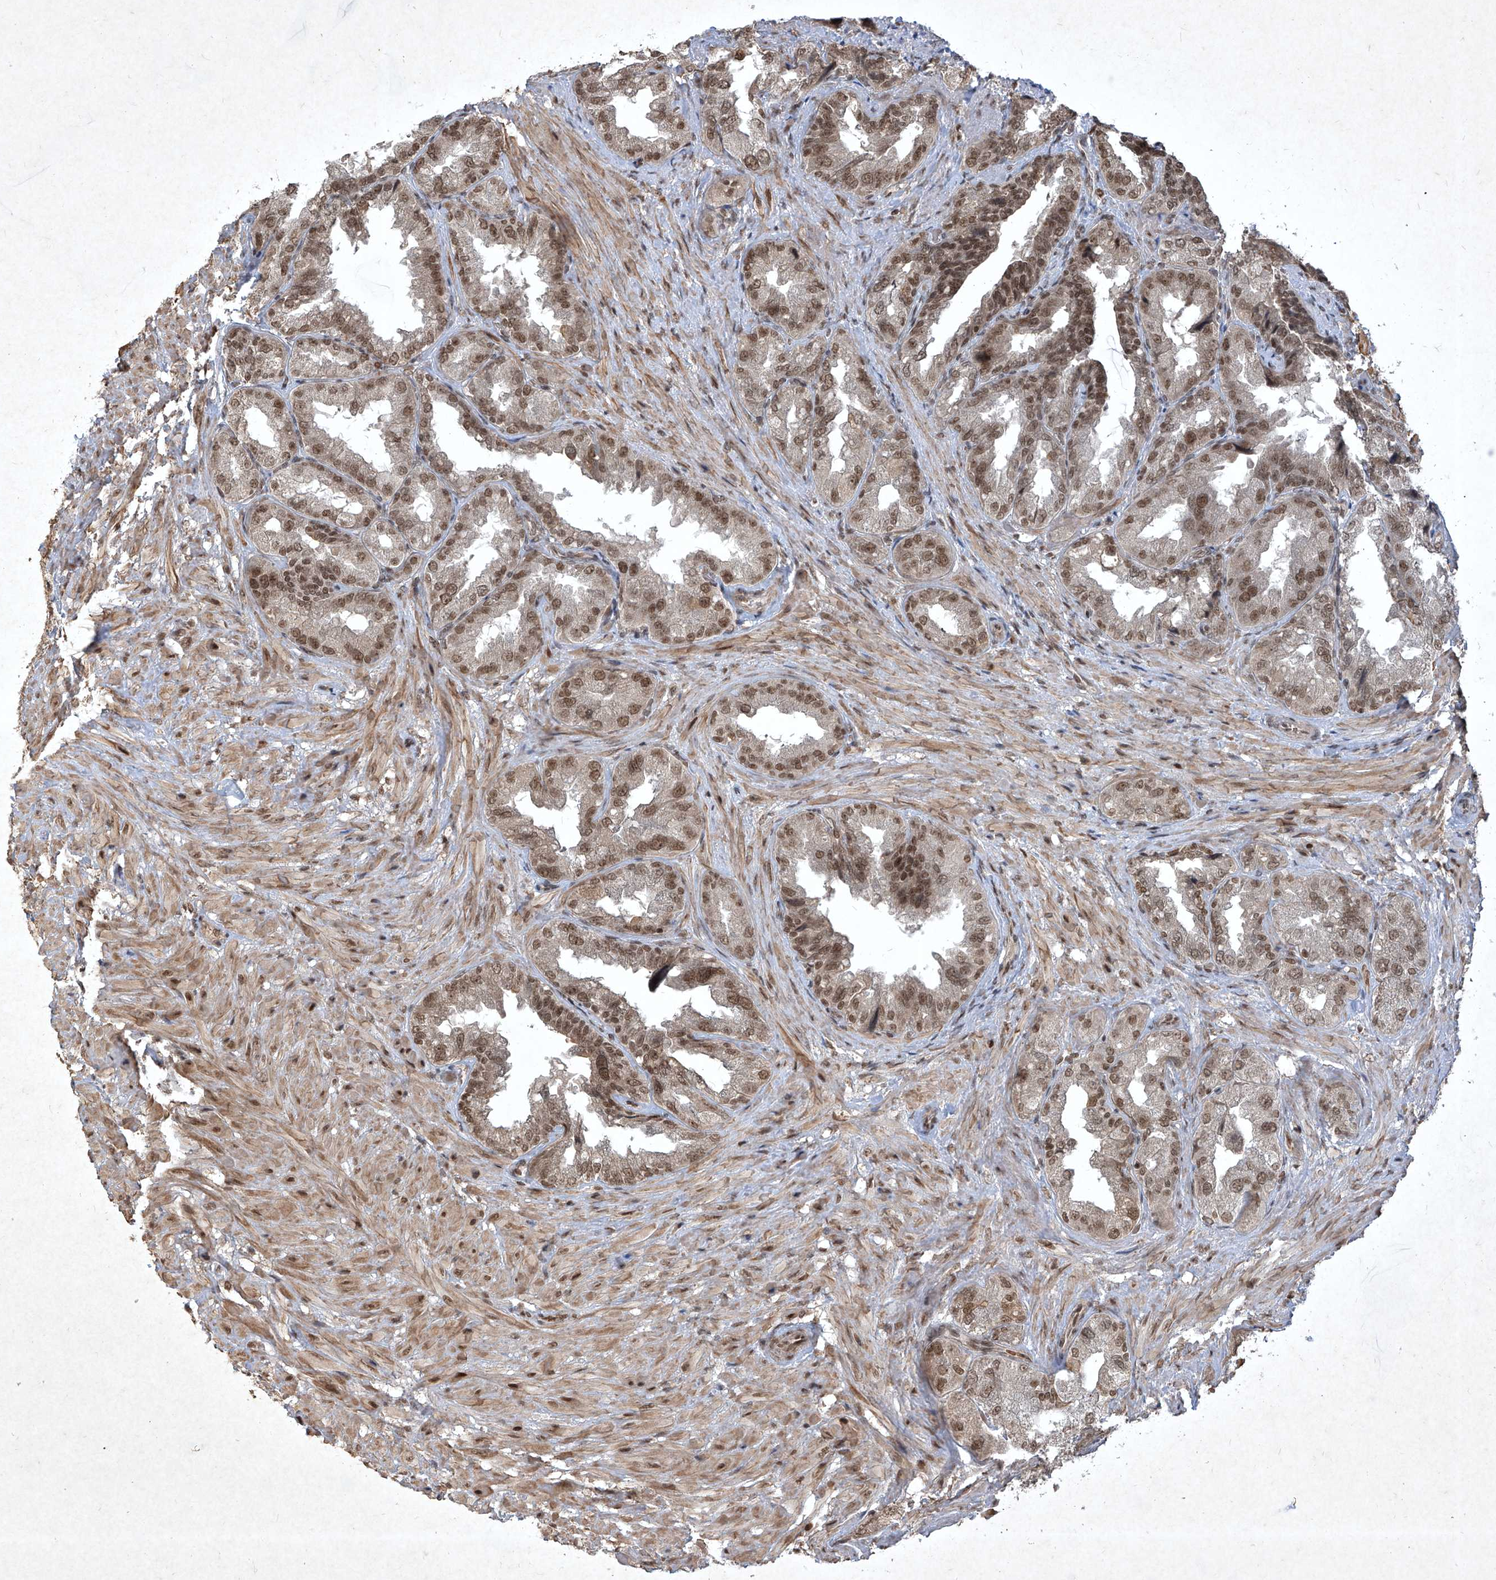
{"staining": {"intensity": "moderate", "quantity": ">75%", "location": "nuclear"}, "tissue": "seminal vesicle", "cell_type": "Glandular cells", "image_type": "normal", "snomed": [{"axis": "morphology", "description": "Normal tissue, NOS"}, {"axis": "topography", "description": "Seminal veicle"}, {"axis": "topography", "description": "Peripheral nerve tissue"}], "caption": "Protein staining demonstrates moderate nuclear expression in approximately >75% of glandular cells in unremarkable seminal vesicle.", "gene": "IRF2", "patient": {"sex": "male", "age": 63}}